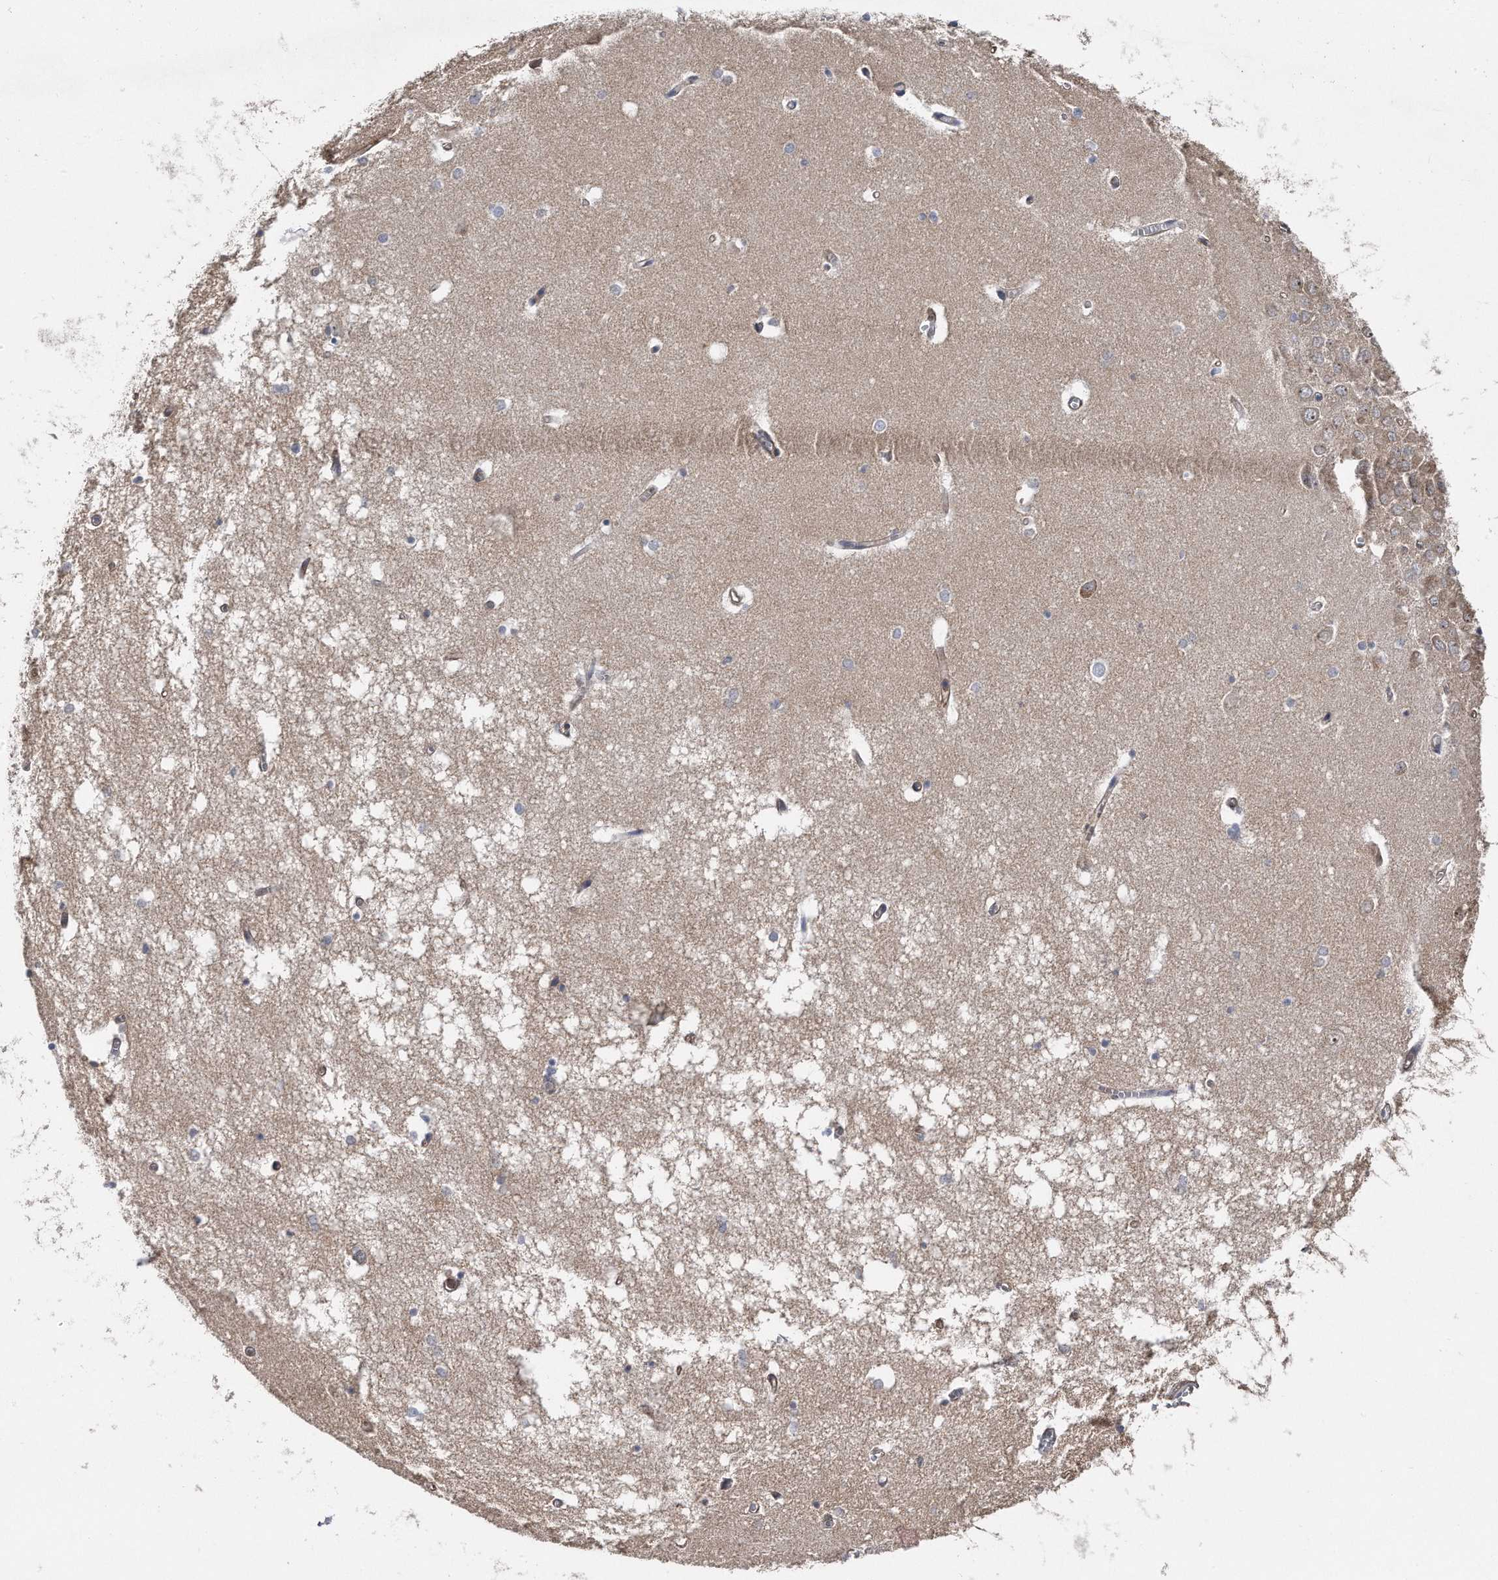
{"staining": {"intensity": "weak", "quantity": "<25%", "location": "cytoplasmic/membranous"}, "tissue": "hippocampus", "cell_type": "Glial cells", "image_type": "normal", "snomed": [{"axis": "morphology", "description": "Normal tissue, NOS"}, {"axis": "topography", "description": "Hippocampus"}], "caption": "Micrograph shows no protein positivity in glial cells of normal hippocampus.", "gene": "KCND3", "patient": {"sex": "male", "age": 70}}